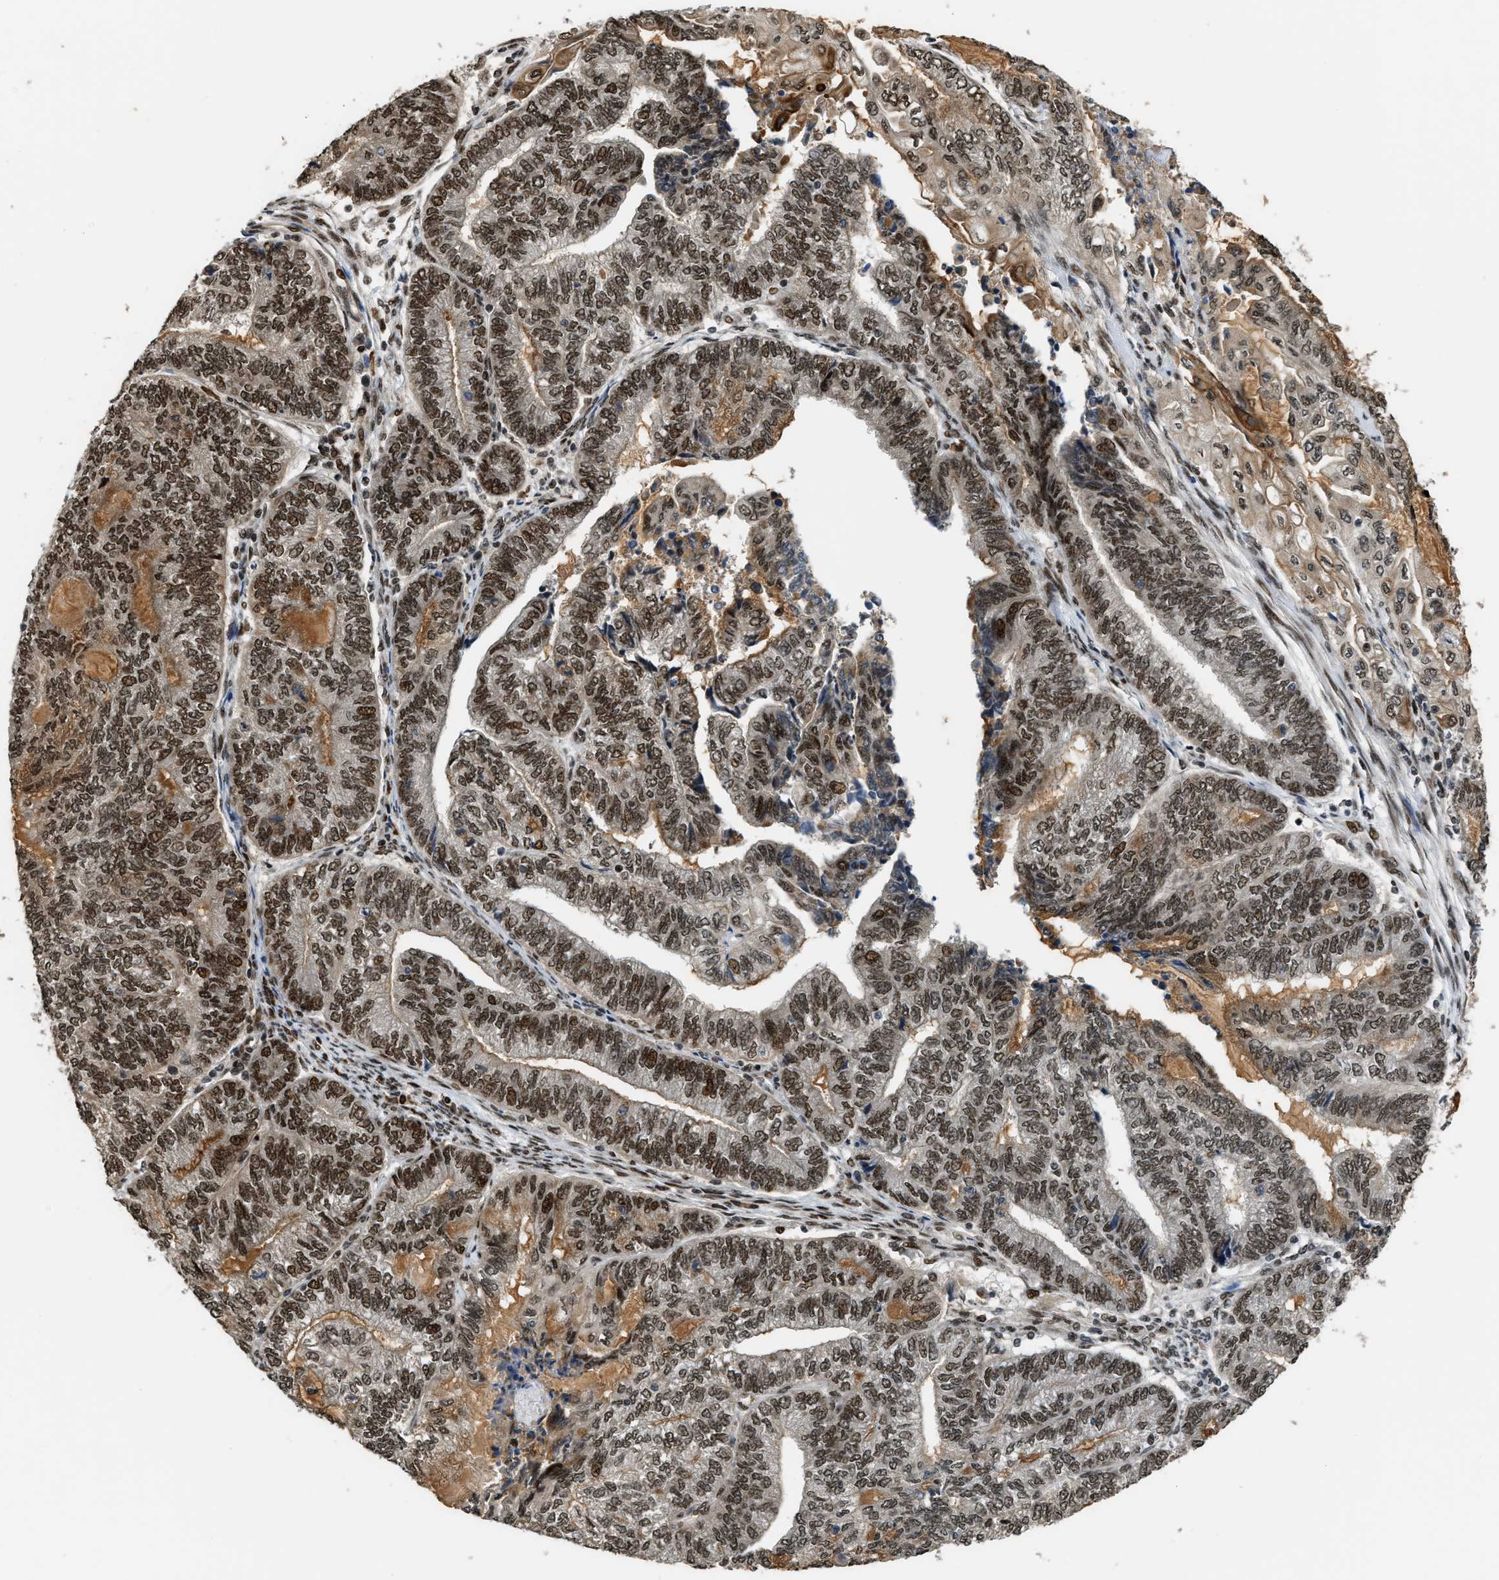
{"staining": {"intensity": "moderate", "quantity": ">75%", "location": "nuclear"}, "tissue": "endometrial cancer", "cell_type": "Tumor cells", "image_type": "cancer", "snomed": [{"axis": "morphology", "description": "Adenocarcinoma, NOS"}, {"axis": "topography", "description": "Uterus"}, {"axis": "topography", "description": "Endometrium"}], "caption": "Endometrial cancer stained for a protein (brown) shows moderate nuclear positive staining in about >75% of tumor cells.", "gene": "SERTAD2", "patient": {"sex": "female", "age": 70}}